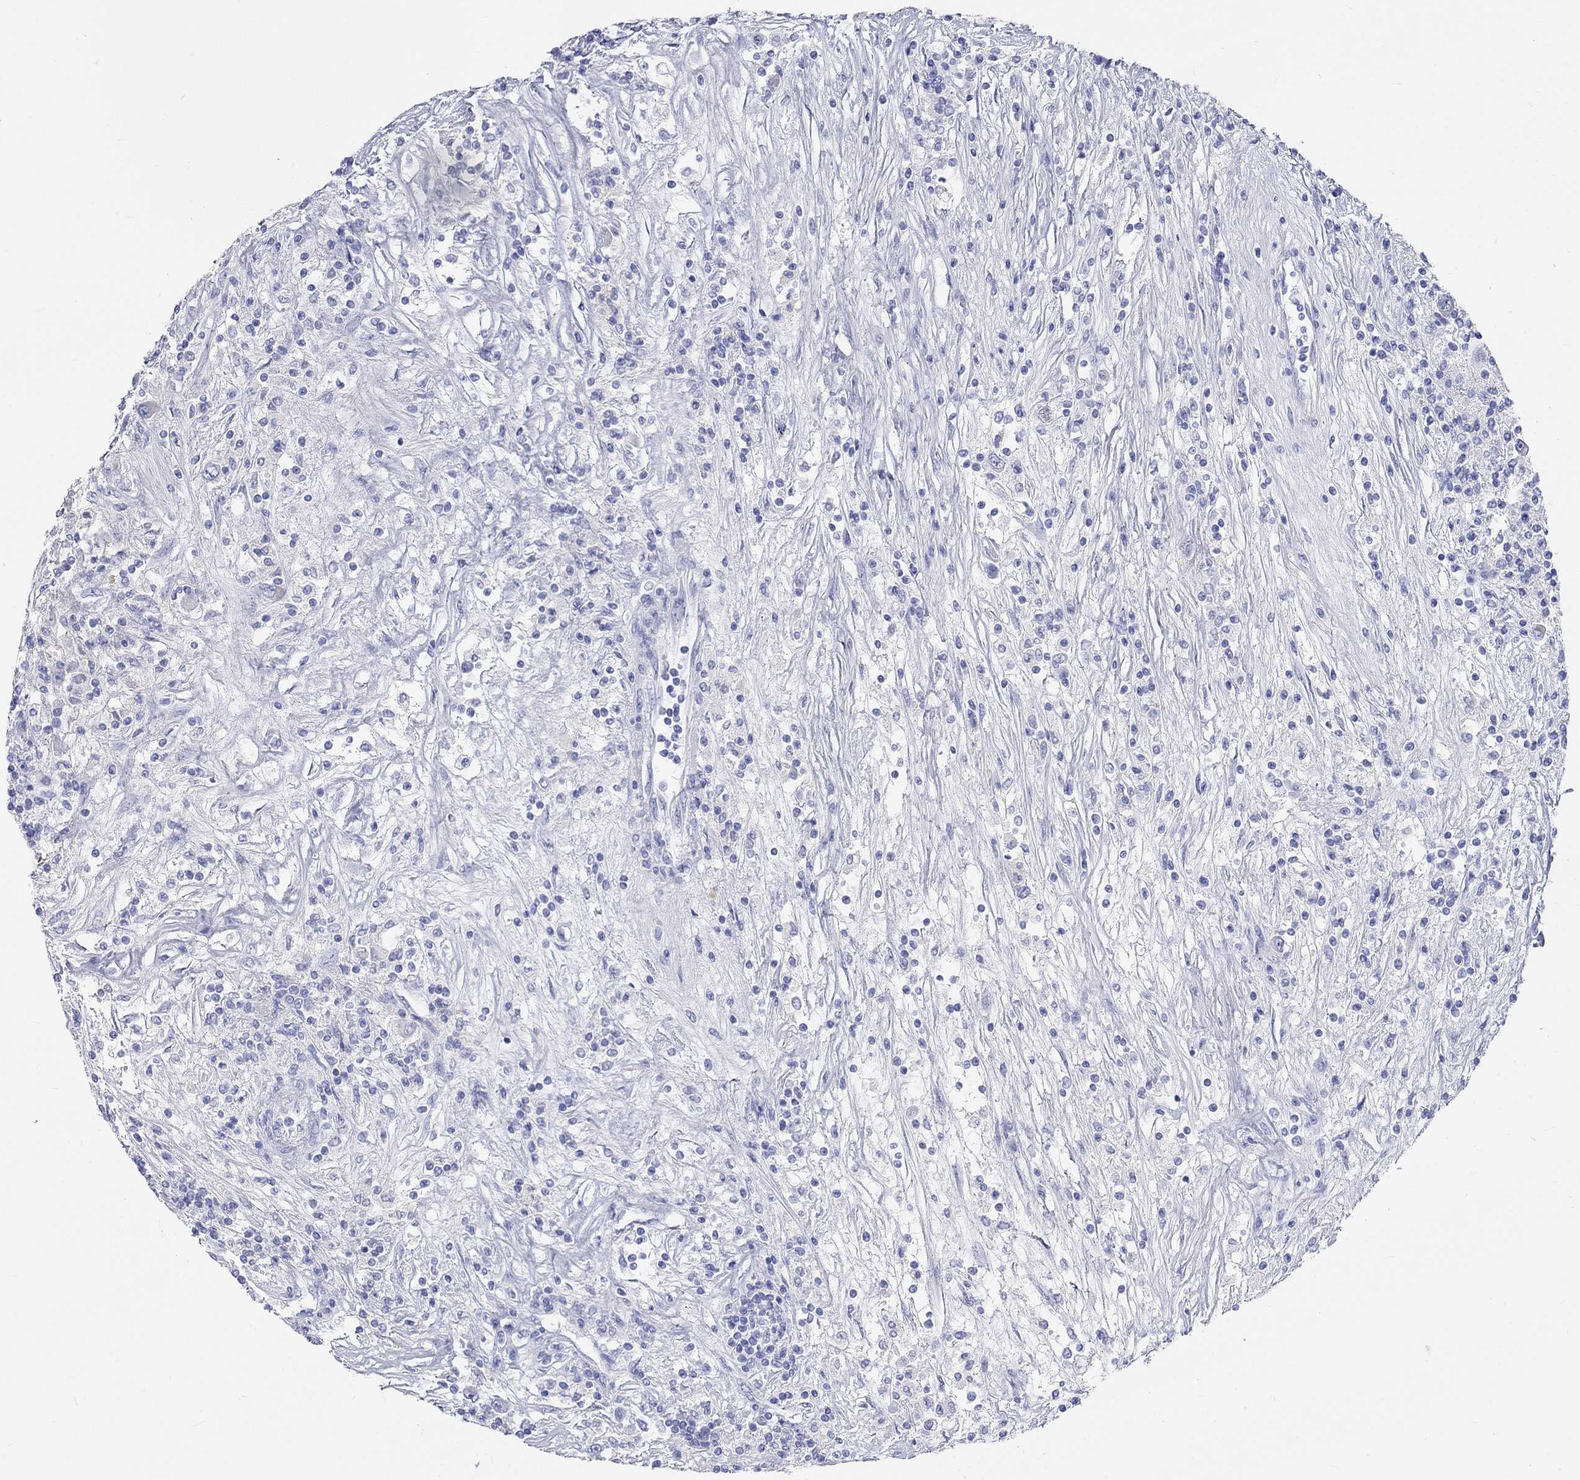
{"staining": {"intensity": "negative", "quantity": "none", "location": "none"}, "tissue": "renal cancer", "cell_type": "Tumor cells", "image_type": "cancer", "snomed": [{"axis": "morphology", "description": "Adenocarcinoma, NOS"}, {"axis": "topography", "description": "Kidney"}], "caption": "Human renal cancer stained for a protein using immunohistochemistry demonstrates no expression in tumor cells.", "gene": "SPATA9", "patient": {"sex": "female", "age": 67}}